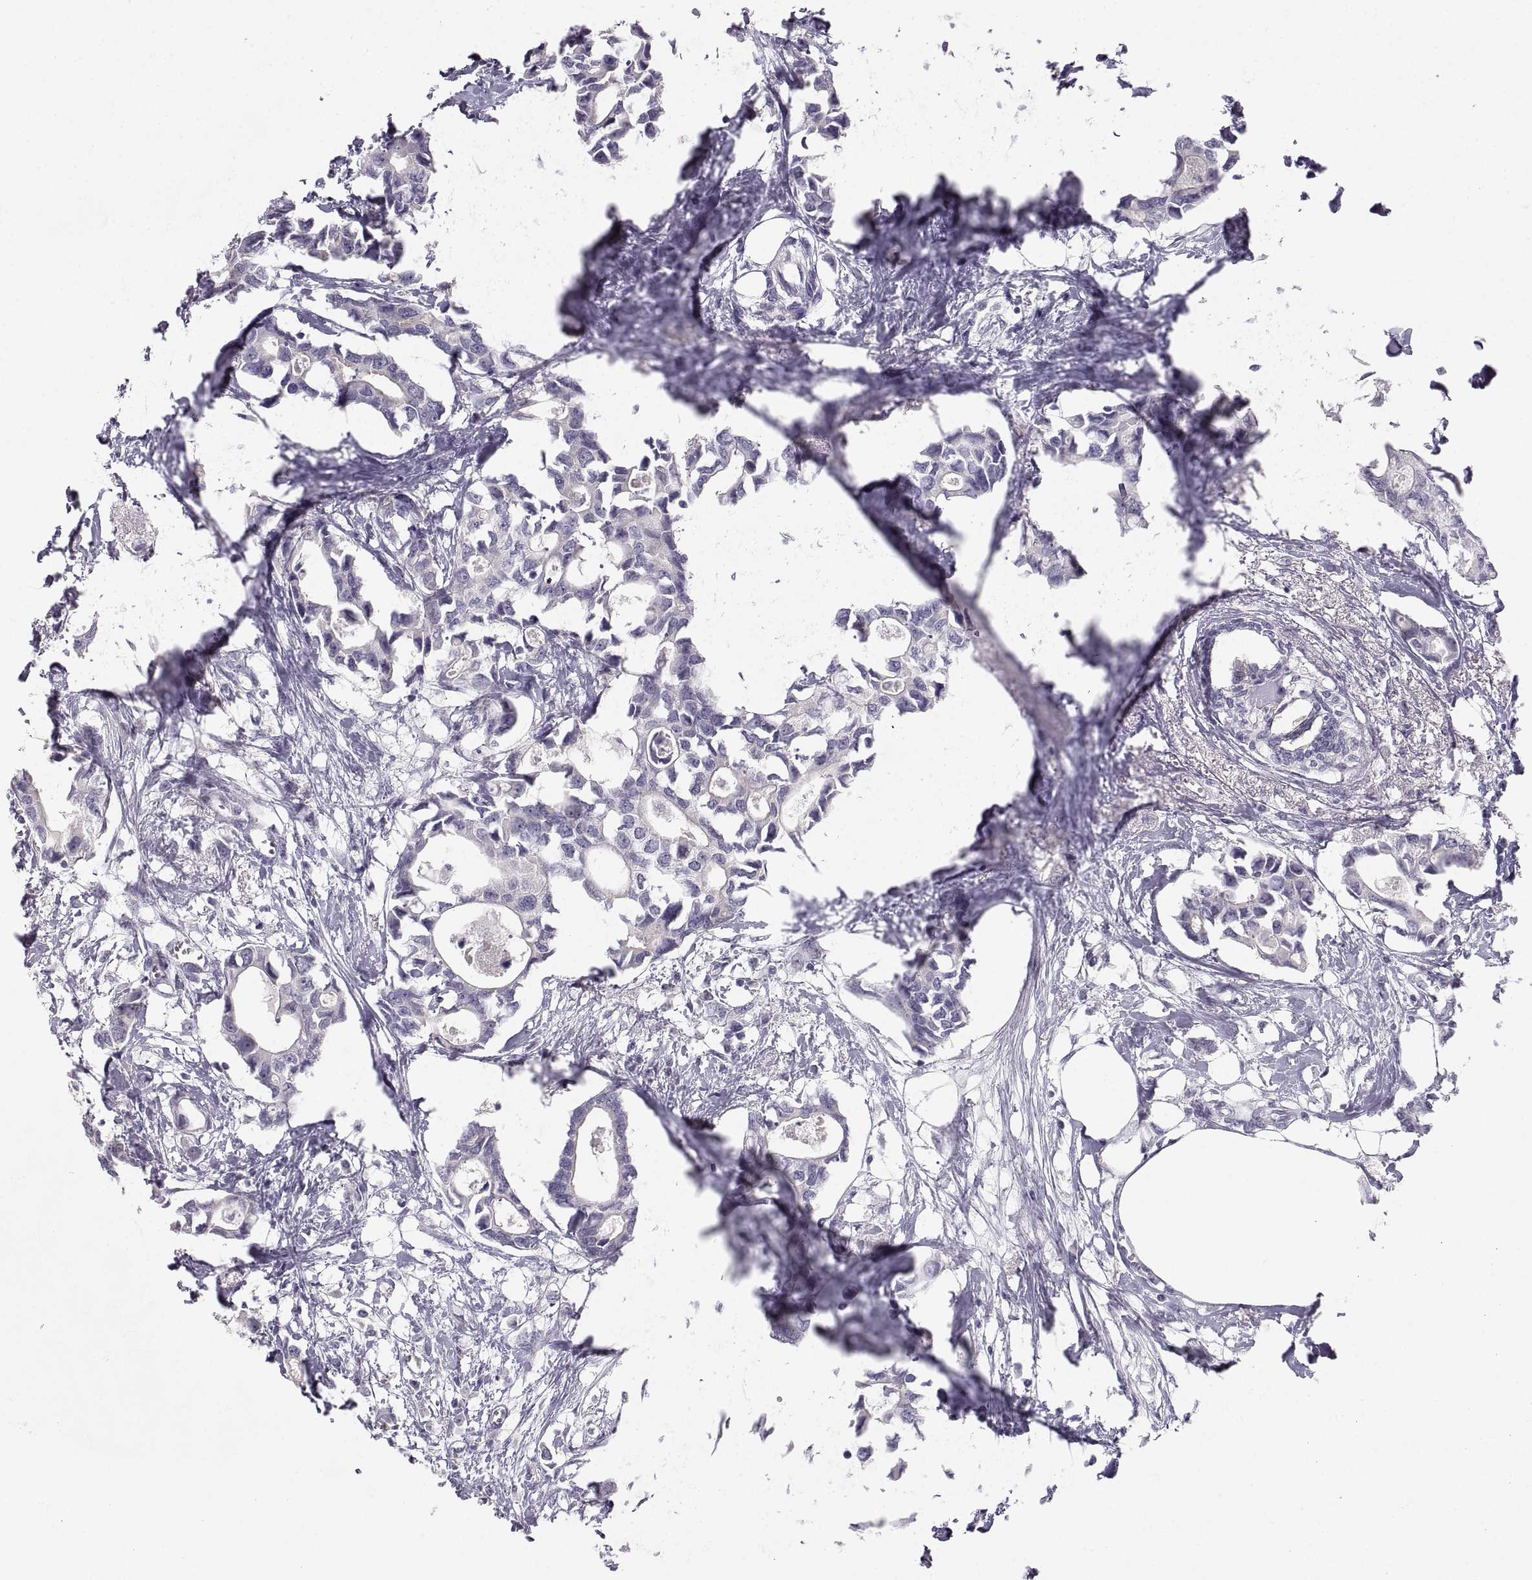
{"staining": {"intensity": "negative", "quantity": "none", "location": "none"}, "tissue": "breast cancer", "cell_type": "Tumor cells", "image_type": "cancer", "snomed": [{"axis": "morphology", "description": "Duct carcinoma"}, {"axis": "topography", "description": "Breast"}], "caption": "High power microscopy histopathology image of an immunohistochemistry (IHC) micrograph of intraductal carcinoma (breast), revealing no significant expression in tumor cells.", "gene": "ZNF185", "patient": {"sex": "female", "age": 83}}